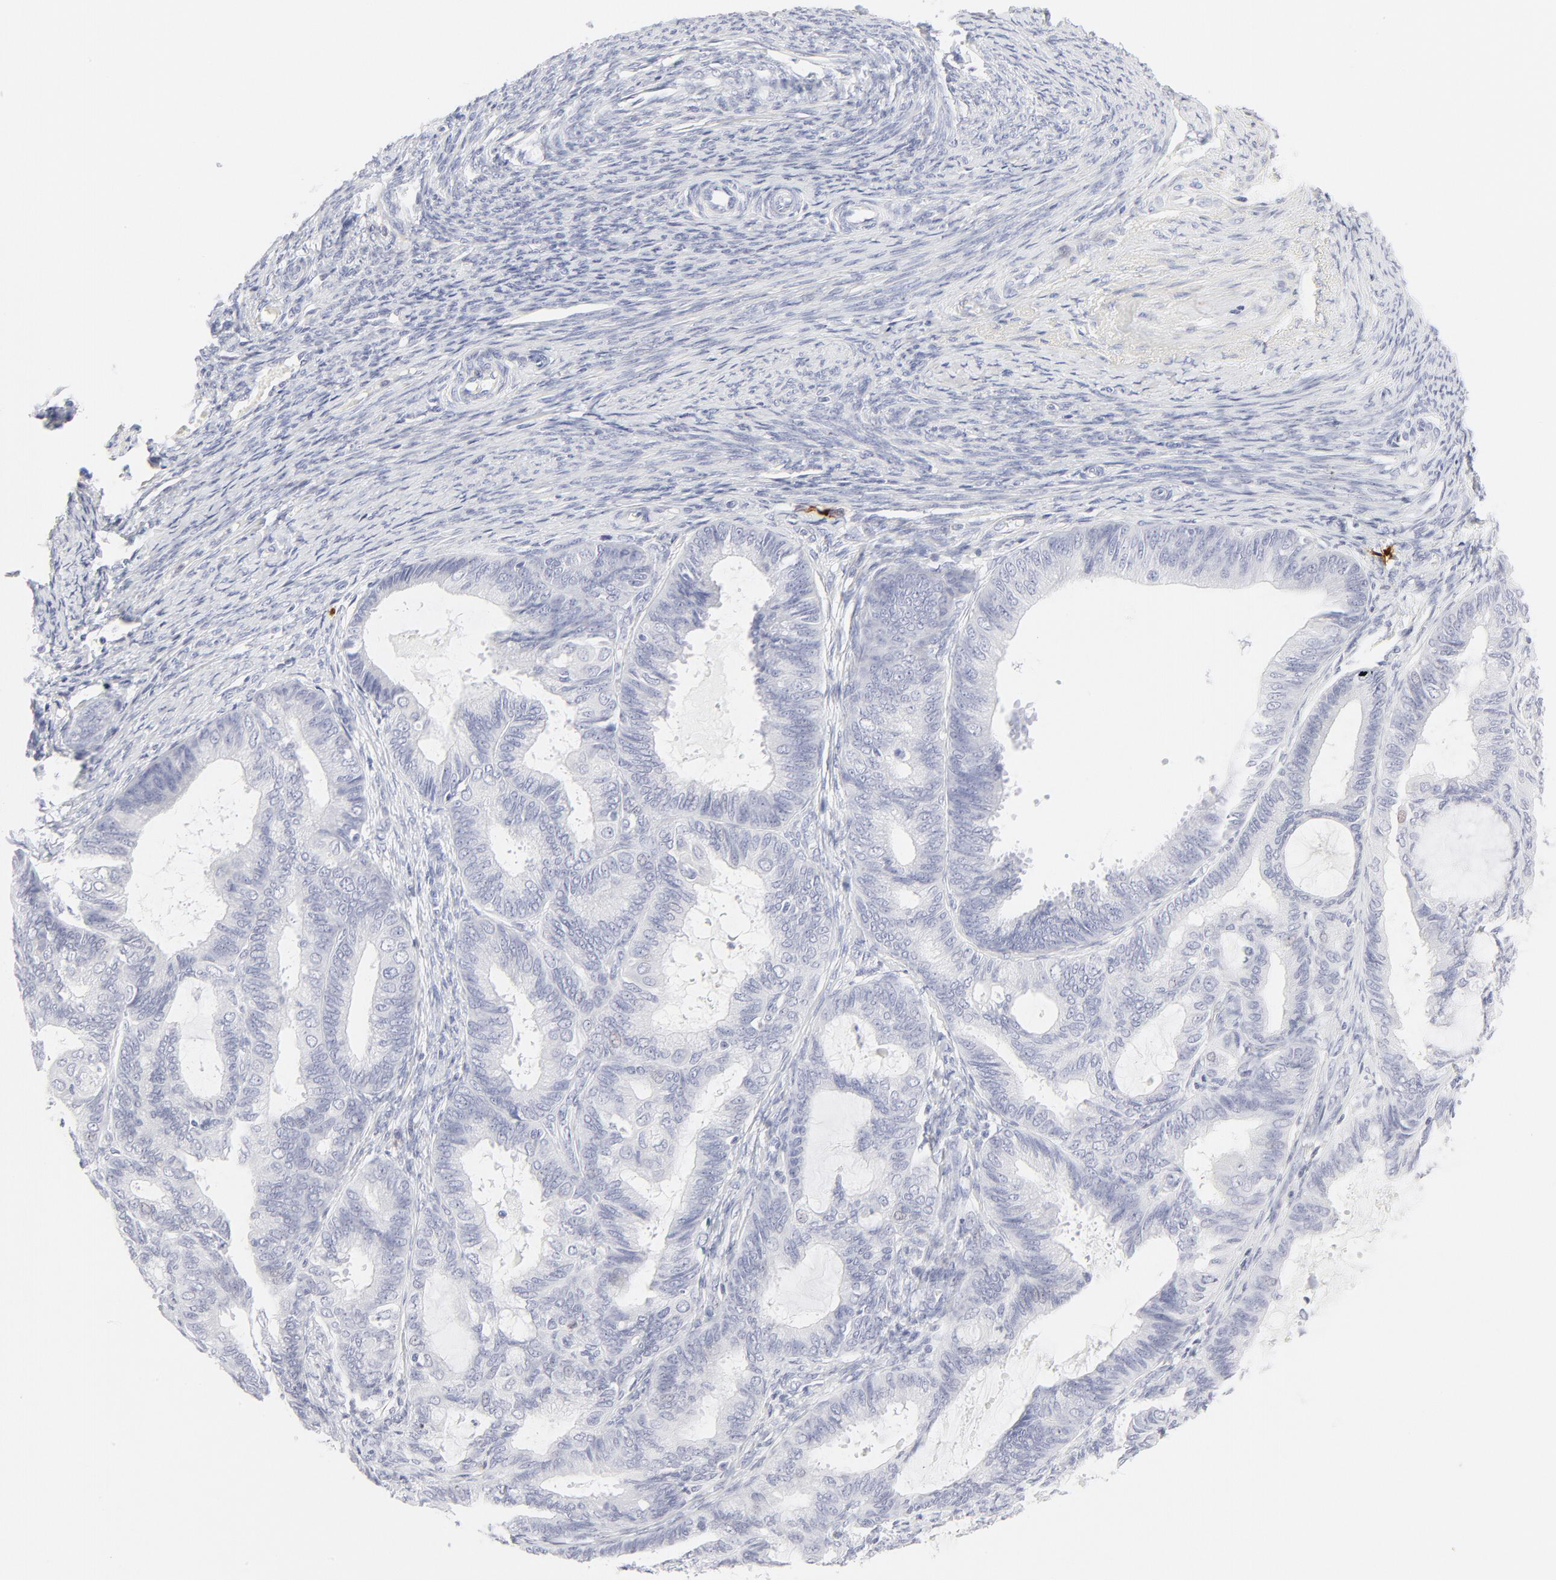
{"staining": {"intensity": "negative", "quantity": "none", "location": "none"}, "tissue": "endometrial cancer", "cell_type": "Tumor cells", "image_type": "cancer", "snomed": [{"axis": "morphology", "description": "Adenocarcinoma, NOS"}, {"axis": "topography", "description": "Endometrium"}], "caption": "Endometrial adenocarcinoma was stained to show a protein in brown. There is no significant staining in tumor cells.", "gene": "CCR7", "patient": {"sex": "female", "age": 63}}